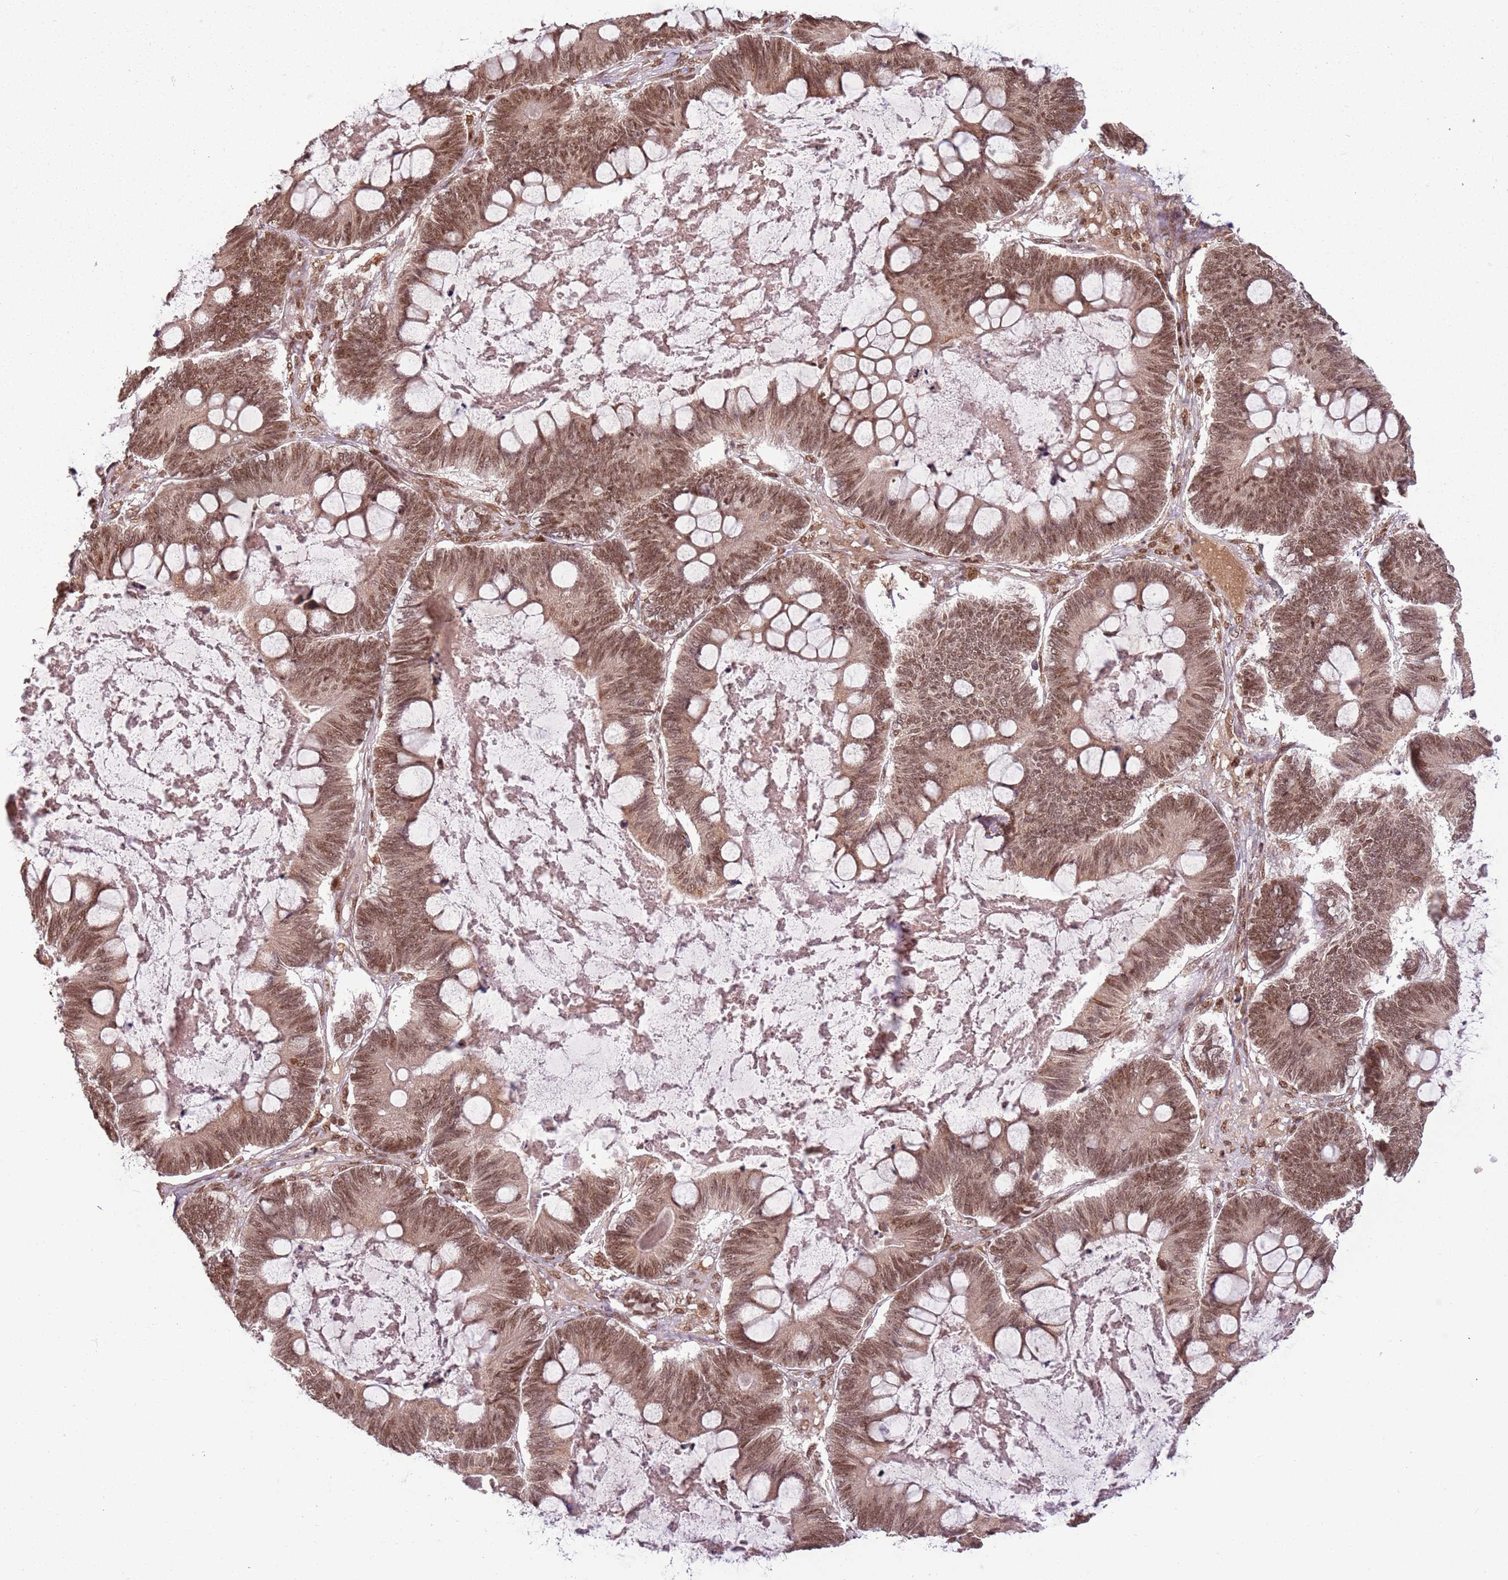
{"staining": {"intensity": "moderate", "quantity": ">75%", "location": "nuclear"}, "tissue": "ovarian cancer", "cell_type": "Tumor cells", "image_type": "cancer", "snomed": [{"axis": "morphology", "description": "Cystadenocarcinoma, mucinous, NOS"}, {"axis": "topography", "description": "Ovary"}], "caption": "A brown stain labels moderate nuclear expression of a protein in human ovarian mucinous cystadenocarcinoma tumor cells. The staining was performed using DAB to visualize the protein expression in brown, while the nuclei were stained in blue with hematoxylin (Magnification: 20x).", "gene": "POLR3H", "patient": {"sex": "female", "age": 61}}